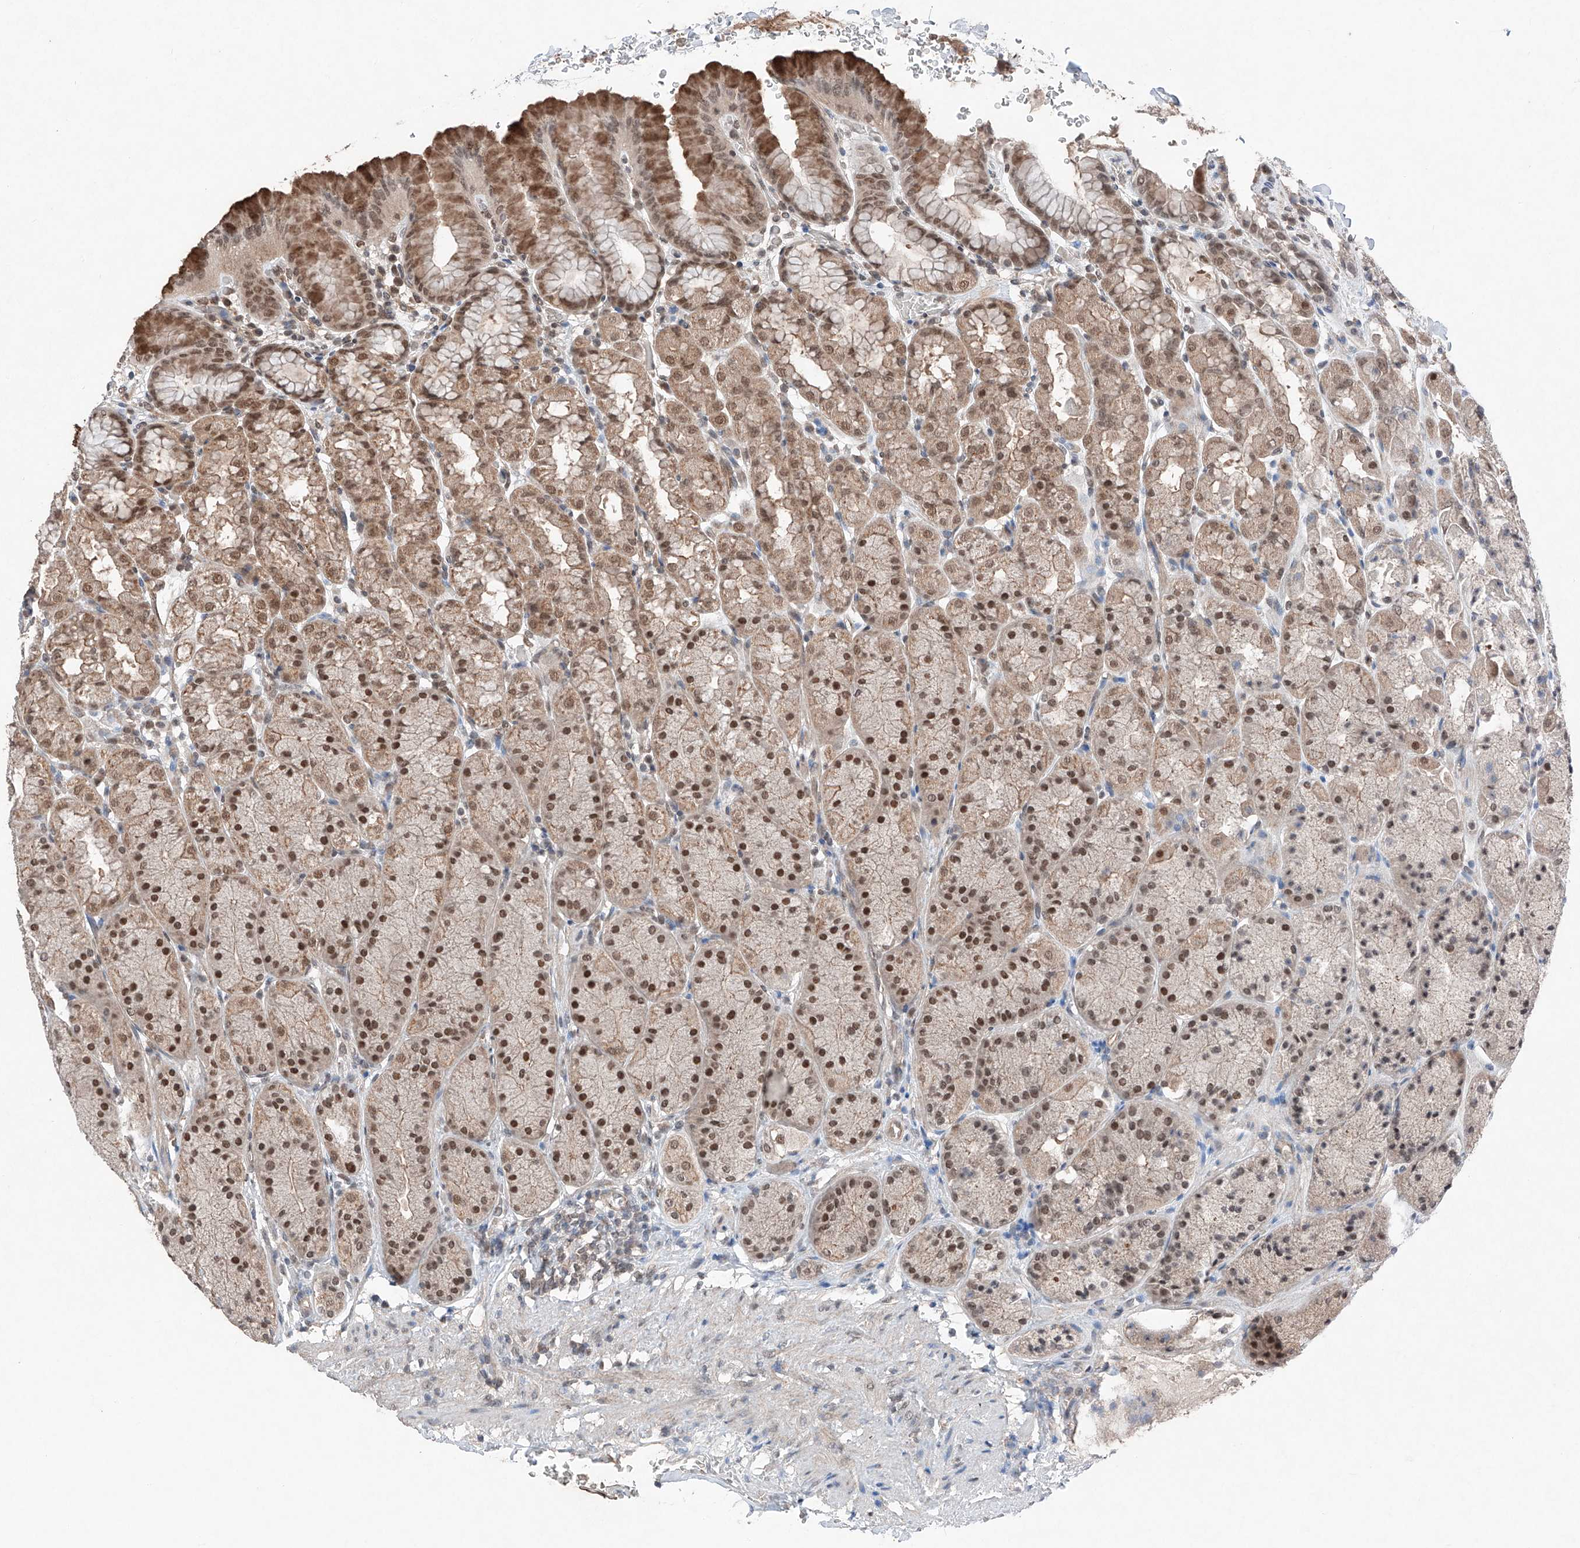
{"staining": {"intensity": "strong", "quantity": ">75%", "location": "cytoplasmic/membranous,nuclear"}, "tissue": "stomach", "cell_type": "Glandular cells", "image_type": "normal", "snomed": [{"axis": "morphology", "description": "Normal tissue, NOS"}, {"axis": "topography", "description": "Stomach"}], "caption": "Immunohistochemistry (IHC) (DAB) staining of unremarkable stomach exhibits strong cytoplasmic/membranous,nuclear protein expression in approximately >75% of glandular cells.", "gene": "TBX4", "patient": {"sex": "male", "age": 42}}